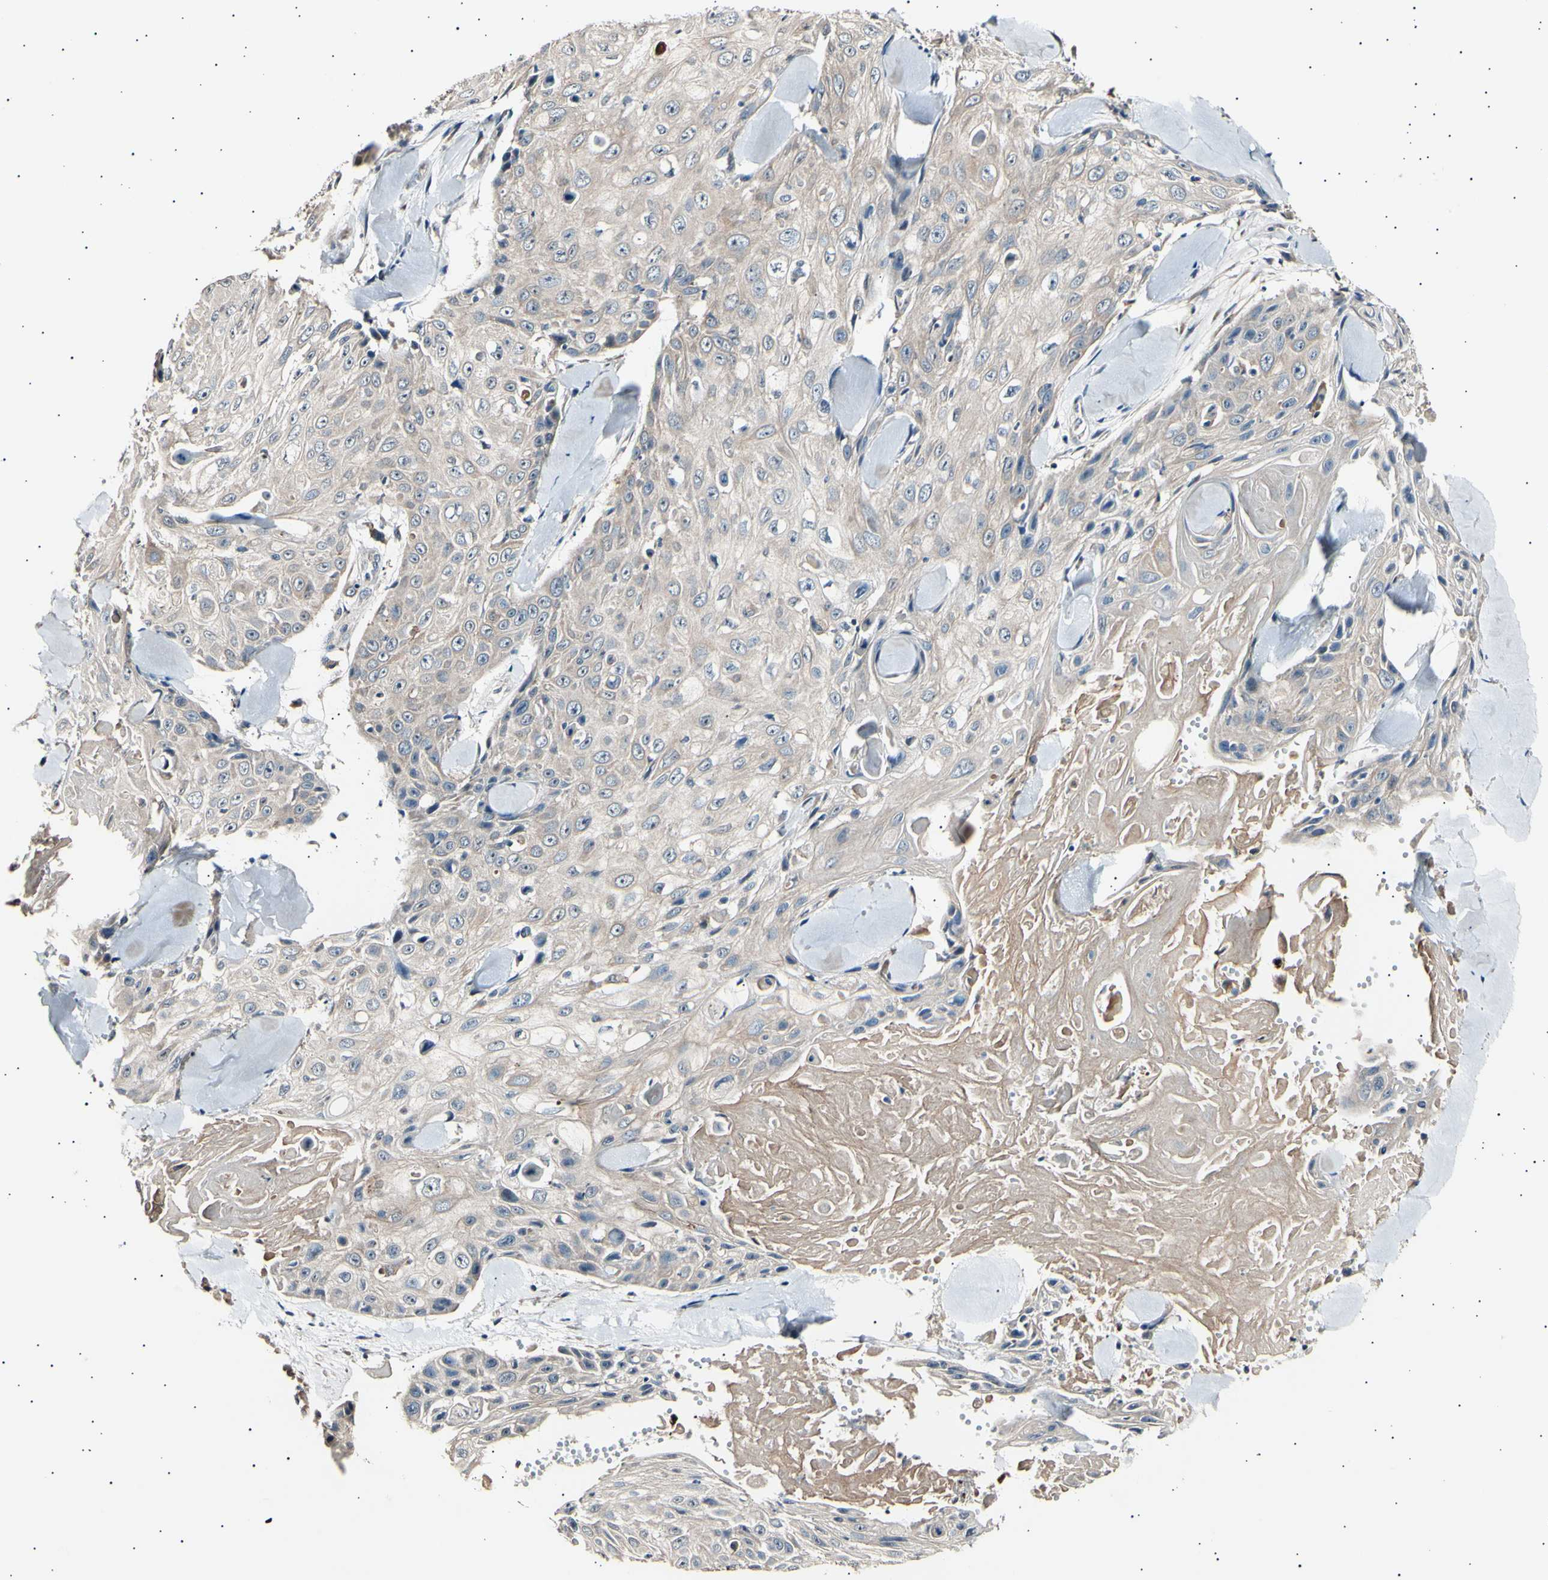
{"staining": {"intensity": "weak", "quantity": ">75%", "location": "cytoplasmic/membranous"}, "tissue": "skin cancer", "cell_type": "Tumor cells", "image_type": "cancer", "snomed": [{"axis": "morphology", "description": "Squamous cell carcinoma, NOS"}, {"axis": "topography", "description": "Skin"}], "caption": "Human skin squamous cell carcinoma stained with a protein marker demonstrates weak staining in tumor cells.", "gene": "ITGA6", "patient": {"sex": "male", "age": 86}}